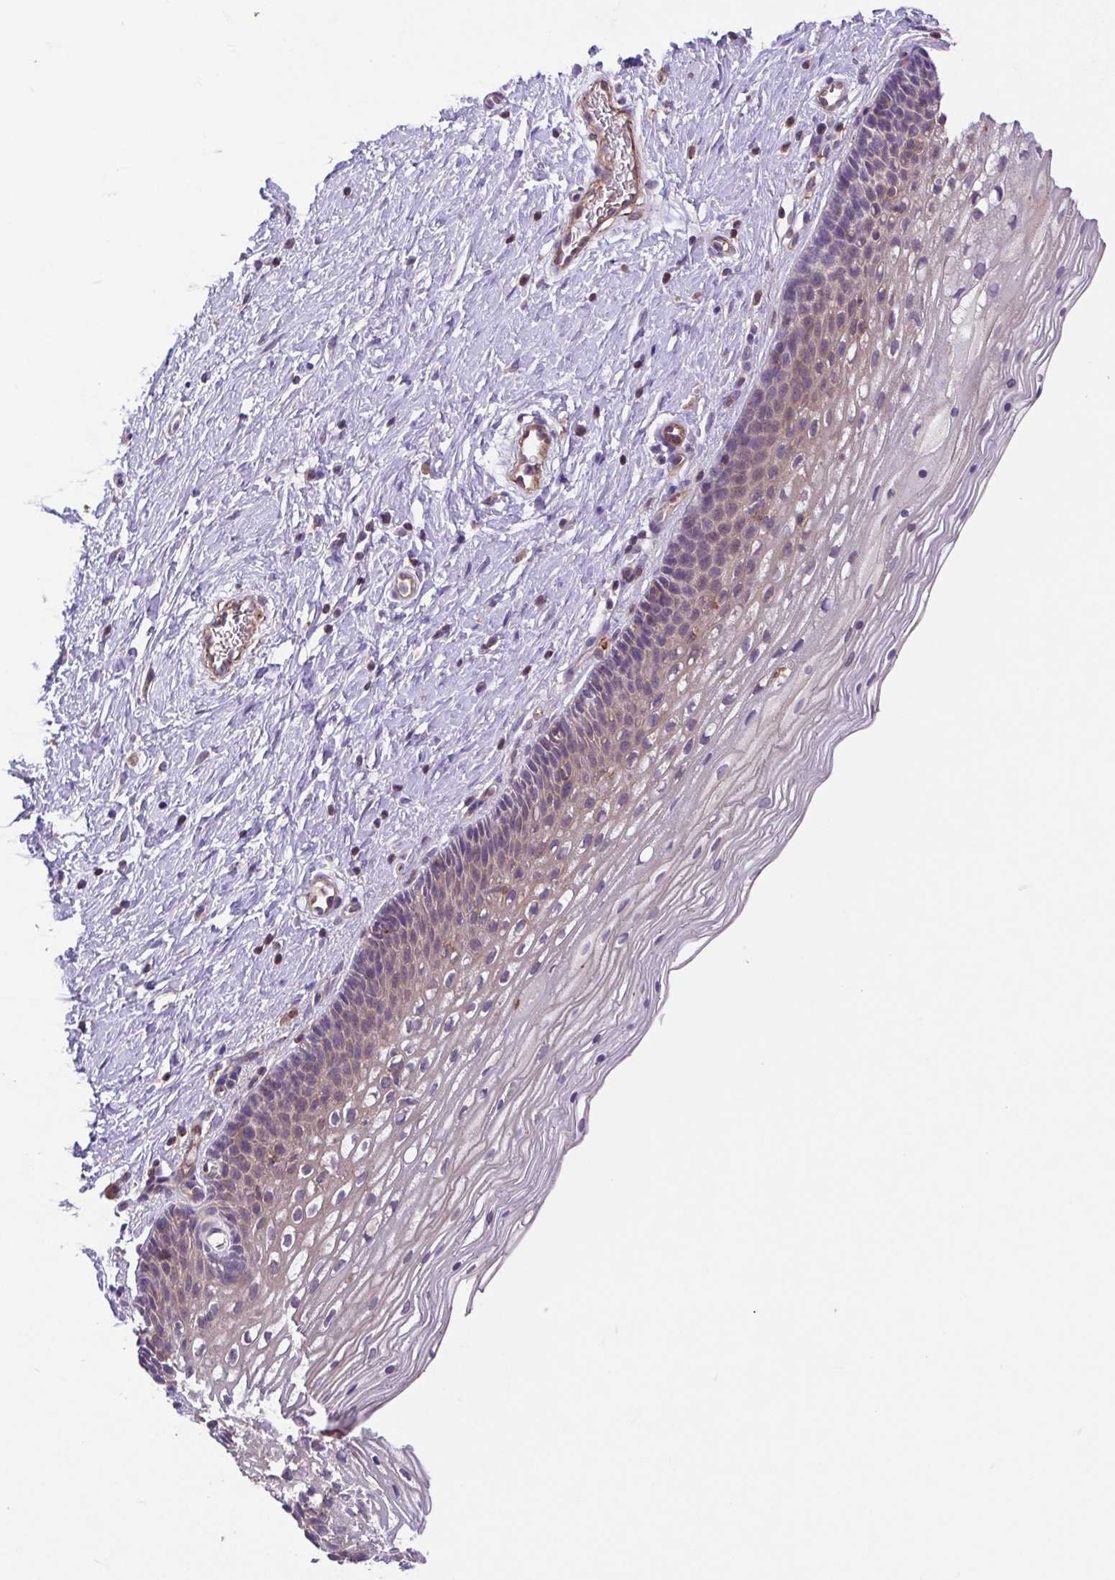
{"staining": {"intensity": "weak", "quantity": "25%-75%", "location": "cytoplasmic/membranous"}, "tissue": "cervix", "cell_type": "Glandular cells", "image_type": "normal", "snomed": [{"axis": "morphology", "description": "Normal tissue, NOS"}, {"axis": "topography", "description": "Cervix"}], "caption": "Glandular cells display weak cytoplasmic/membranous expression in about 25%-75% of cells in unremarkable cervix.", "gene": "IDE", "patient": {"sex": "female", "age": 34}}